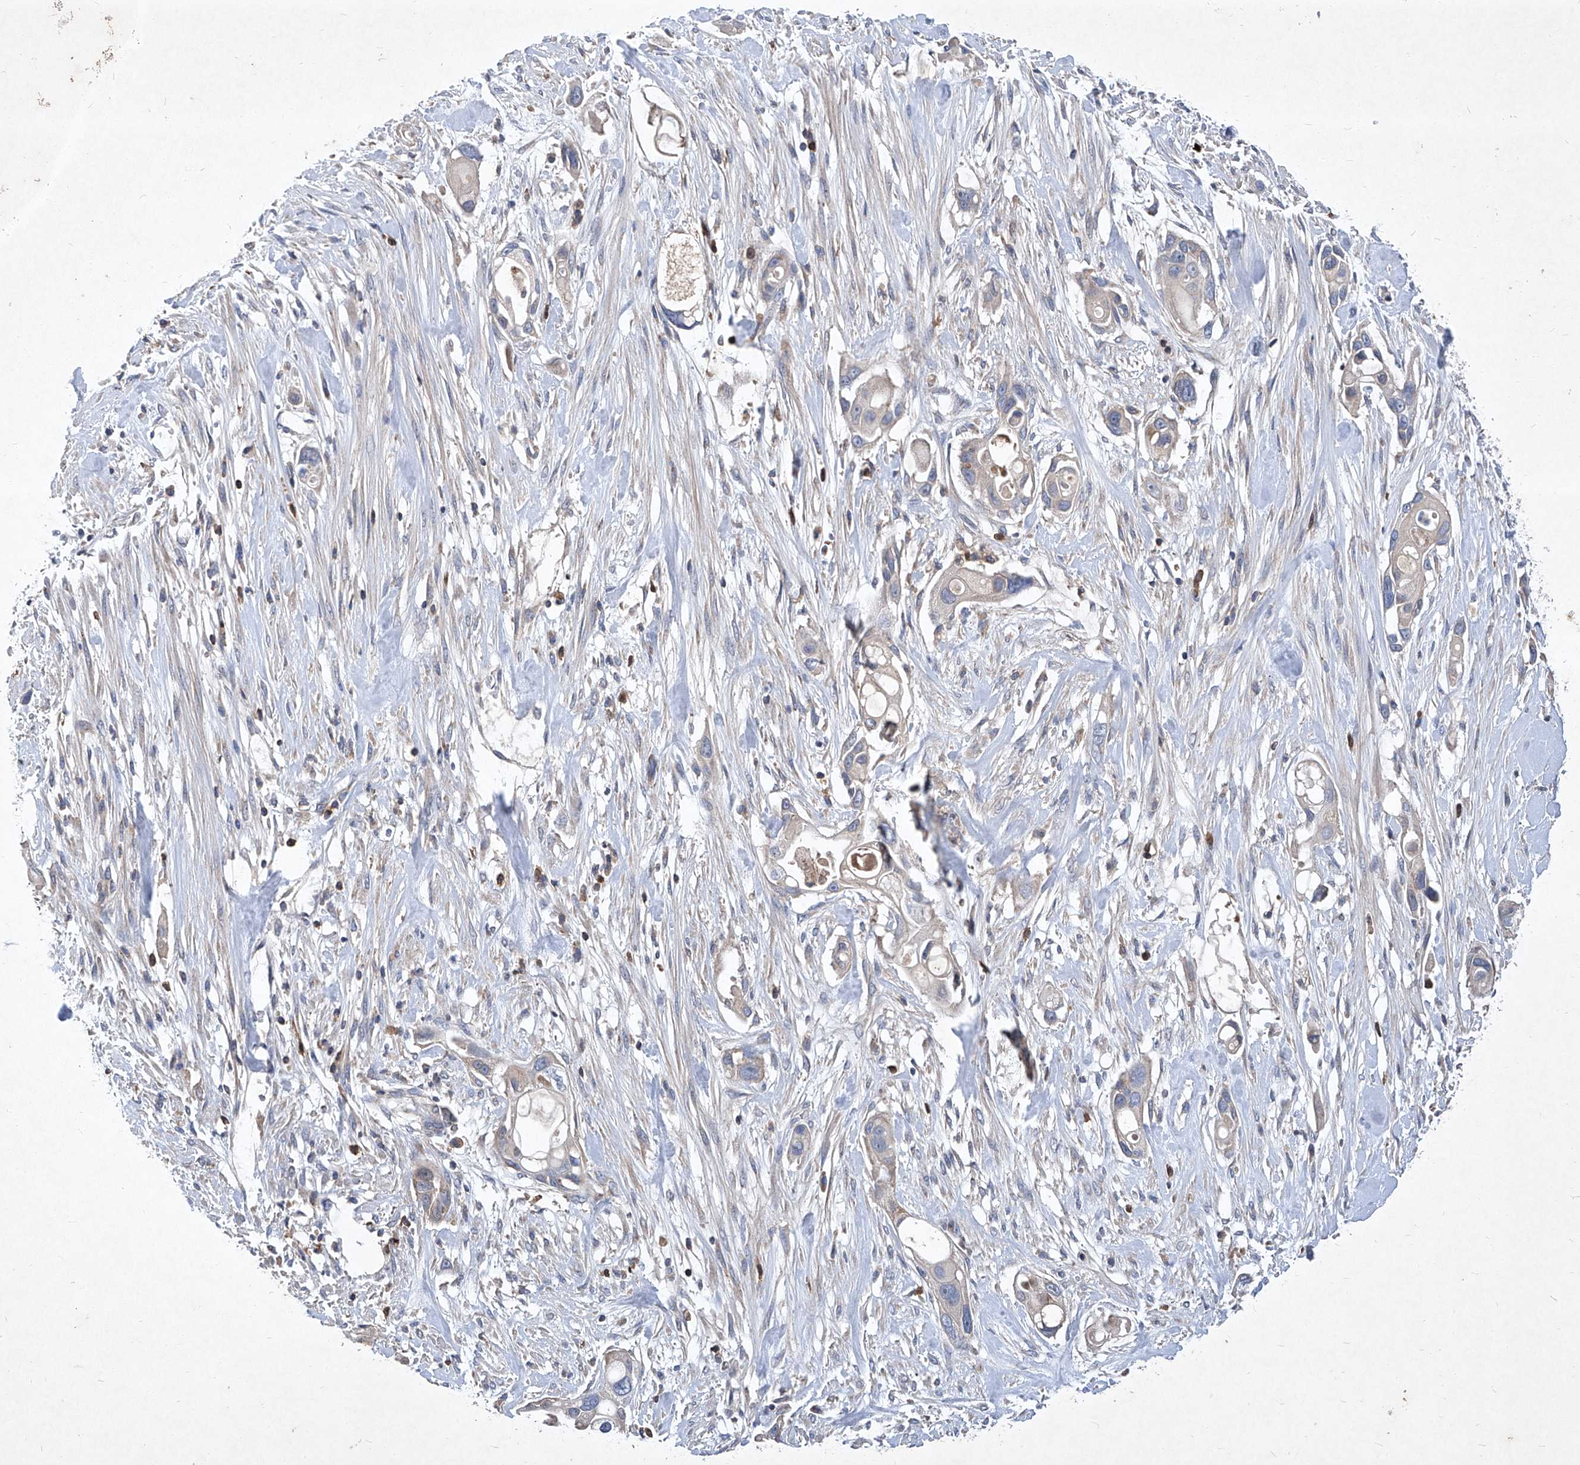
{"staining": {"intensity": "negative", "quantity": "none", "location": "none"}, "tissue": "pancreatic cancer", "cell_type": "Tumor cells", "image_type": "cancer", "snomed": [{"axis": "morphology", "description": "Adenocarcinoma, NOS"}, {"axis": "topography", "description": "Pancreas"}], "caption": "Protein analysis of pancreatic cancer shows no significant staining in tumor cells.", "gene": "EPHA8", "patient": {"sex": "female", "age": 60}}